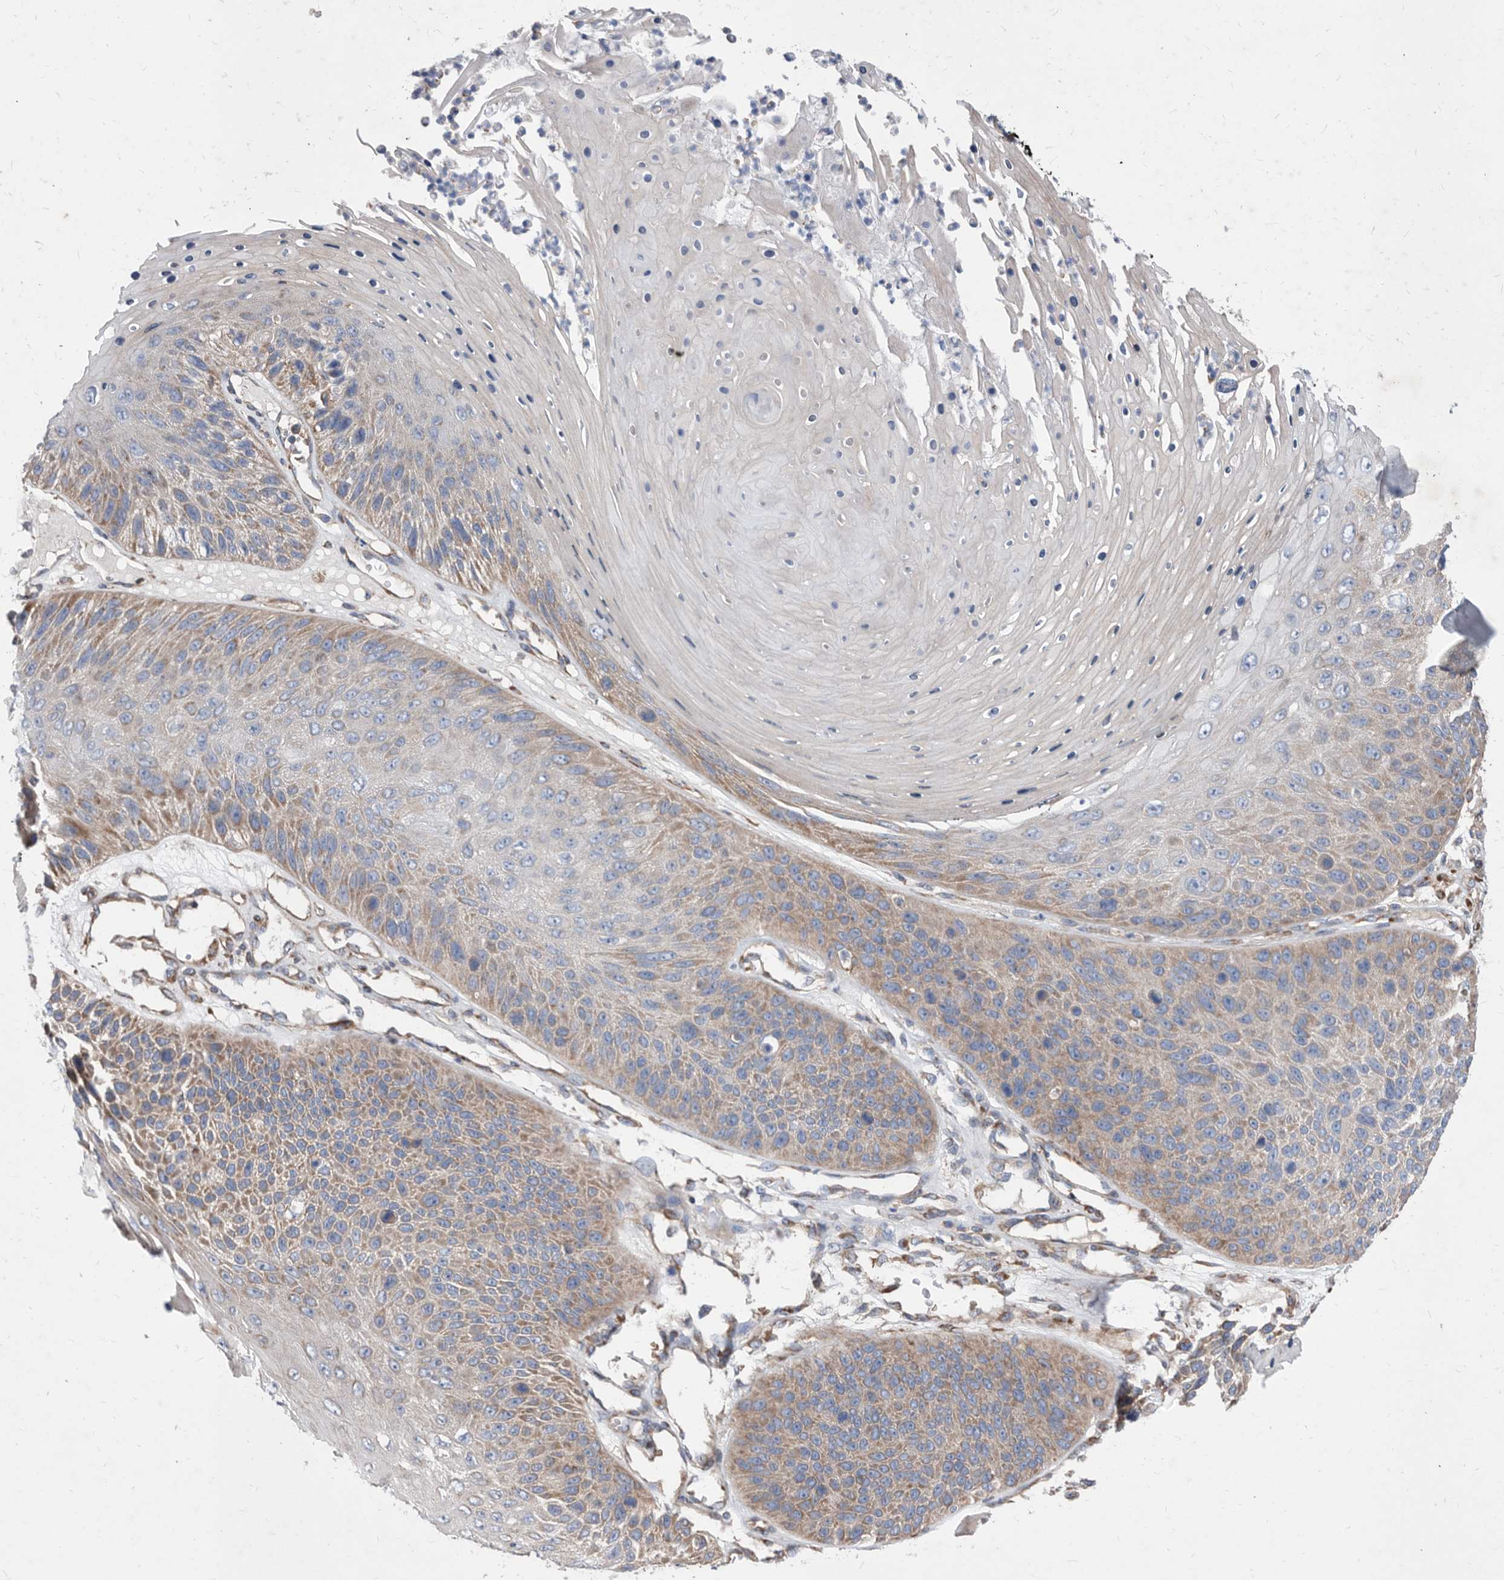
{"staining": {"intensity": "moderate", "quantity": "25%-75%", "location": "cytoplasmic/membranous"}, "tissue": "skin cancer", "cell_type": "Tumor cells", "image_type": "cancer", "snomed": [{"axis": "morphology", "description": "Squamous cell carcinoma, NOS"}, {"axis": "topography", "description": "Skin"}], "caption": "Protein expression analysis of skin cancer (squamous cell carcinoma) demonstrates moderate cytoplasmic/membranous staining in about 25%-75% of tumor cells.", "gene": "ATP13A3", "patient": {"sex": "female", "age": 88}}